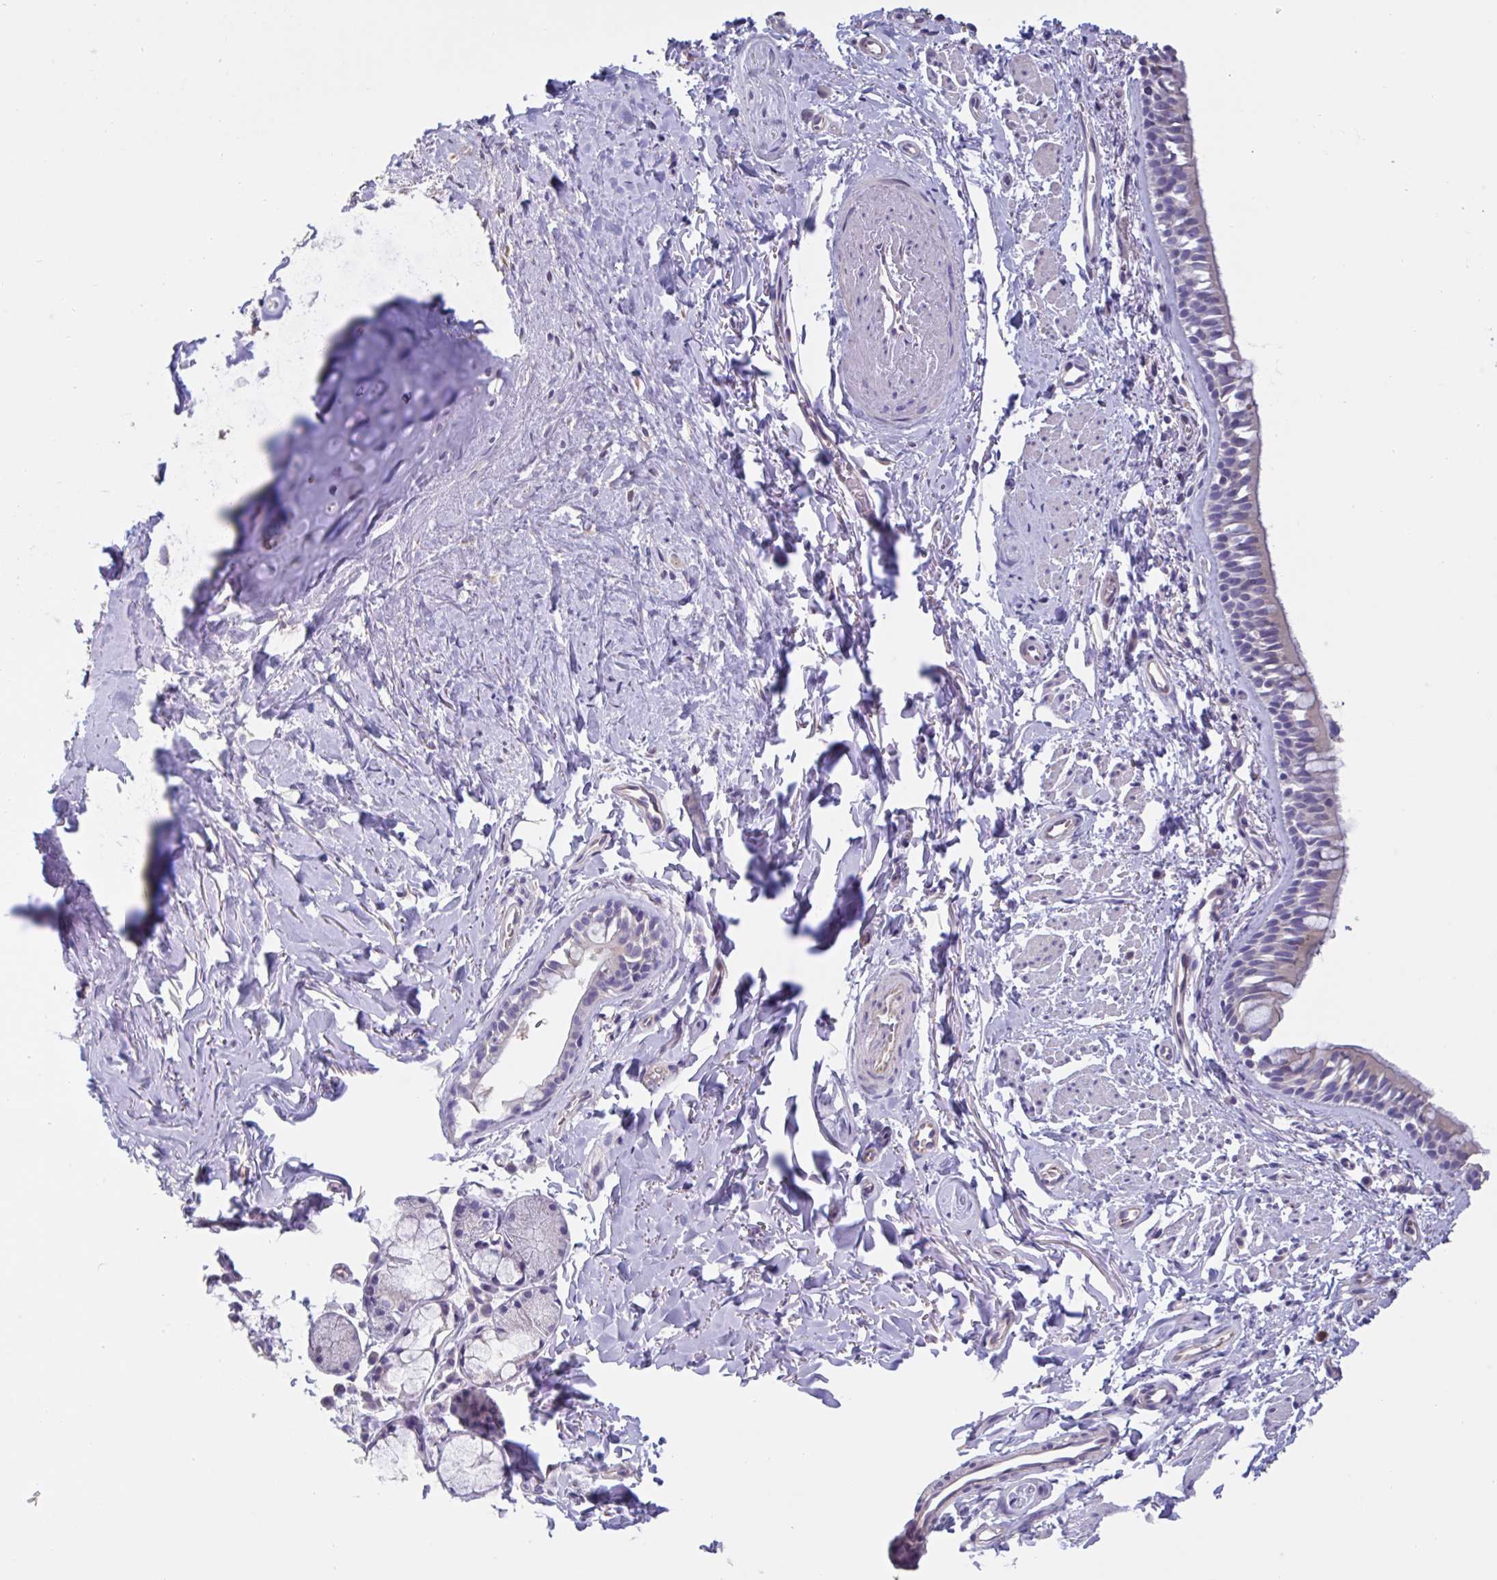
{"staining": {"intensity": "strong", "quantity": "25%-75%", "location": "cytoplasmic/membranous"}, "tissue": "bronchus", "cell_type": "Respiratory epithelial cells", "image_type": "normal", "snomed": [{"axis": "morphology", "description": "Normal tissue, NOS"}, {"axis": "topography", "description": "Lymph node"}, {"axis": "topography", "description": "Cartilage tissue"}, {"axis": "topography", "description": "Bronchus"}], "caption": "This image reveals unremarkable bronchus stained with immunohistochemistry (IHC) to label a protein in brown. The cytoplasmic/membranous of respiratory epithelial cells show strong positivity for the protein. Nuclei are counter-stained blue.", "gene": "CHMP5", "patient": {"sex": "female", "age": 70}}